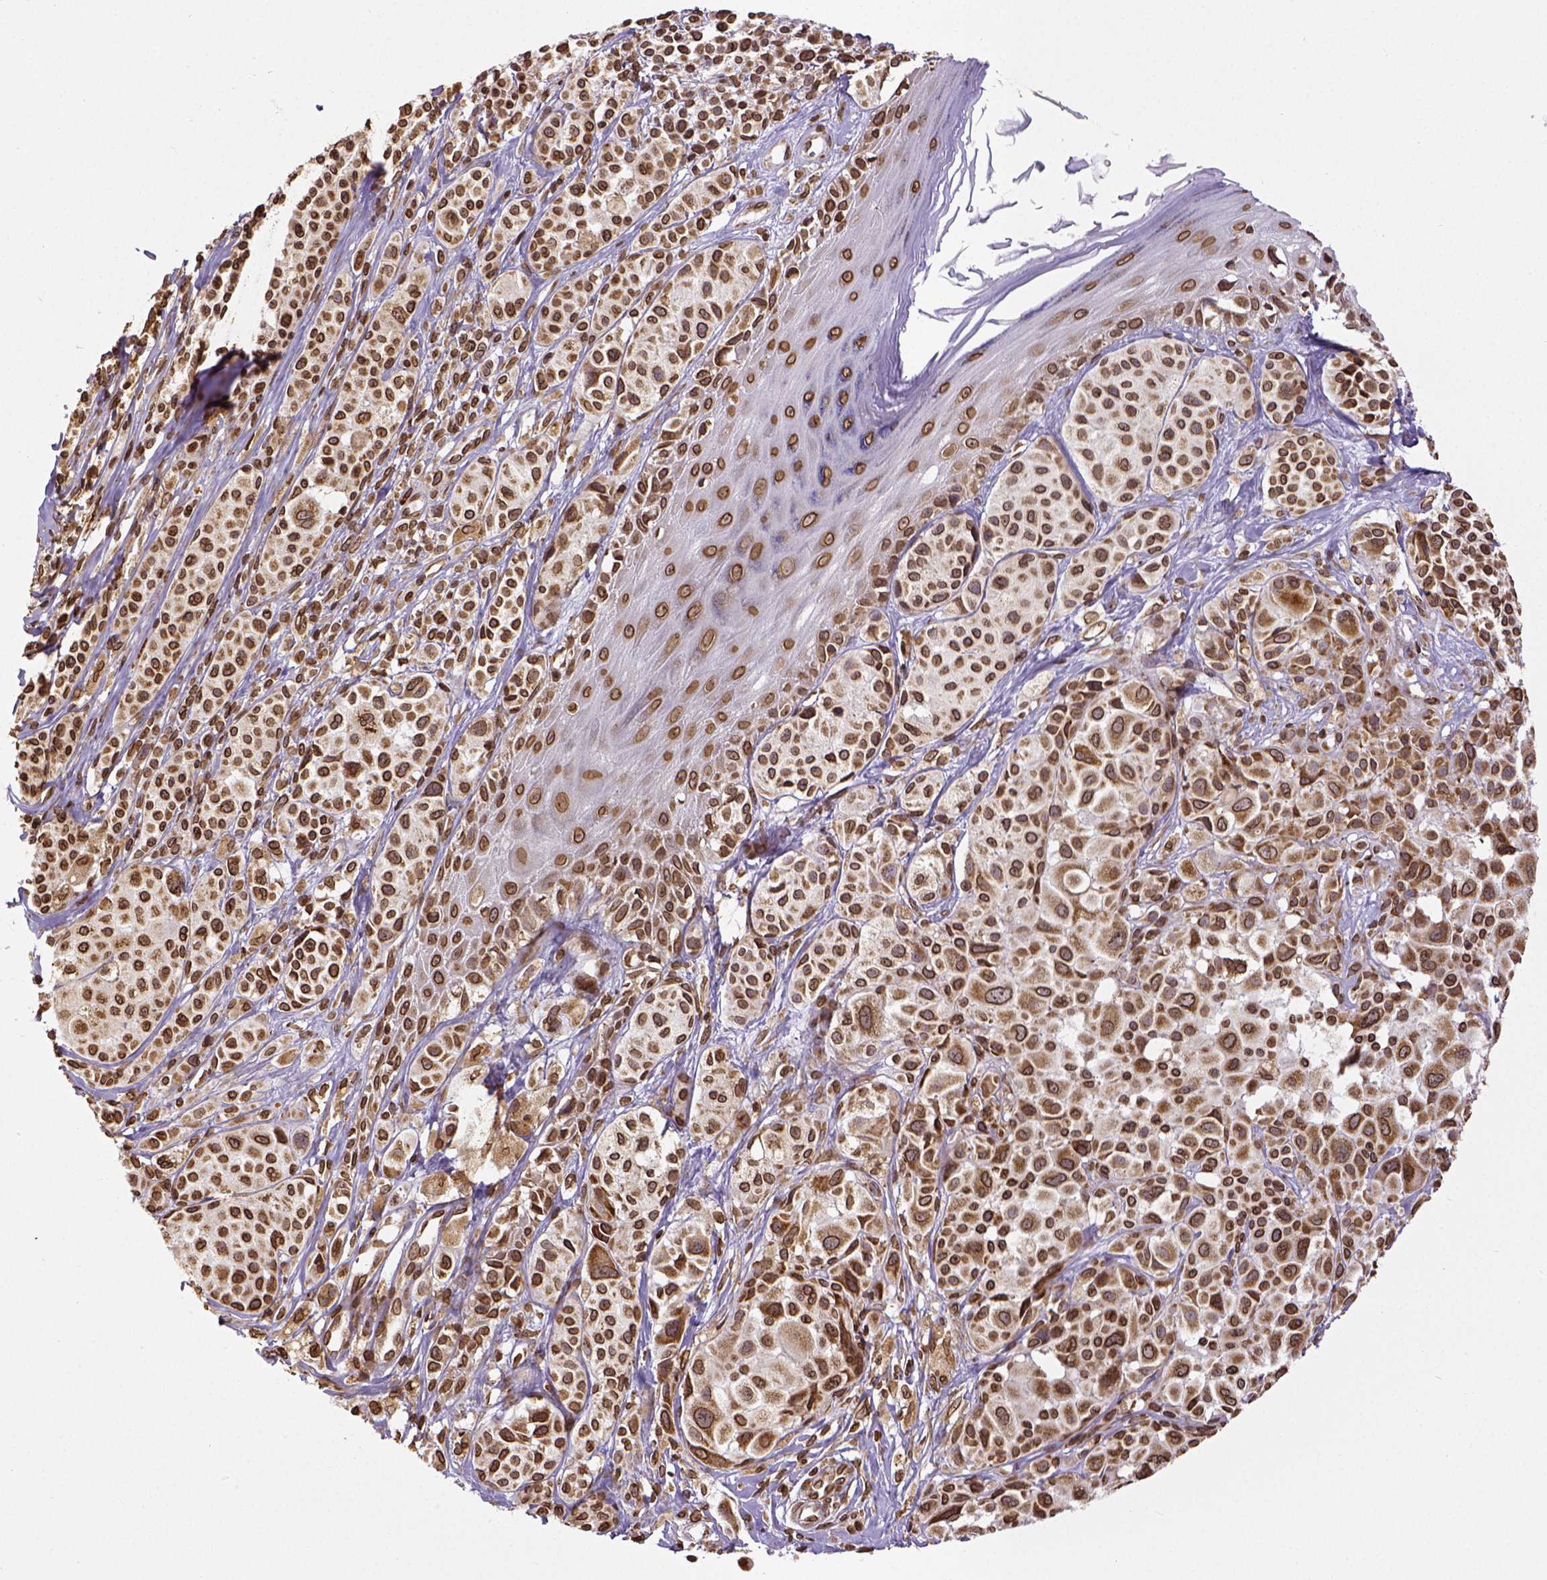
{"staining": {"intensity": "strong", "quantity": ">75%", "location": "cytoplasmic/membranous,nuclear"}, "tissue": "melanoma", "cell_type": "Tumor cells", "image_type": "cancer", "snomed": [{"axis": "morphology", "description": "Malignant melanoma, NOS"}, {"axis": "topography", "description": "Skin"}], "caption": "Immunohistochemical staining of malignant melanoma demonstrates strong cytoplasmic/membranous and nuclear protein staining in about >75% of tumor cells.", "gene": "MTDH", "patient": {"sex": "male", "age": 77}}